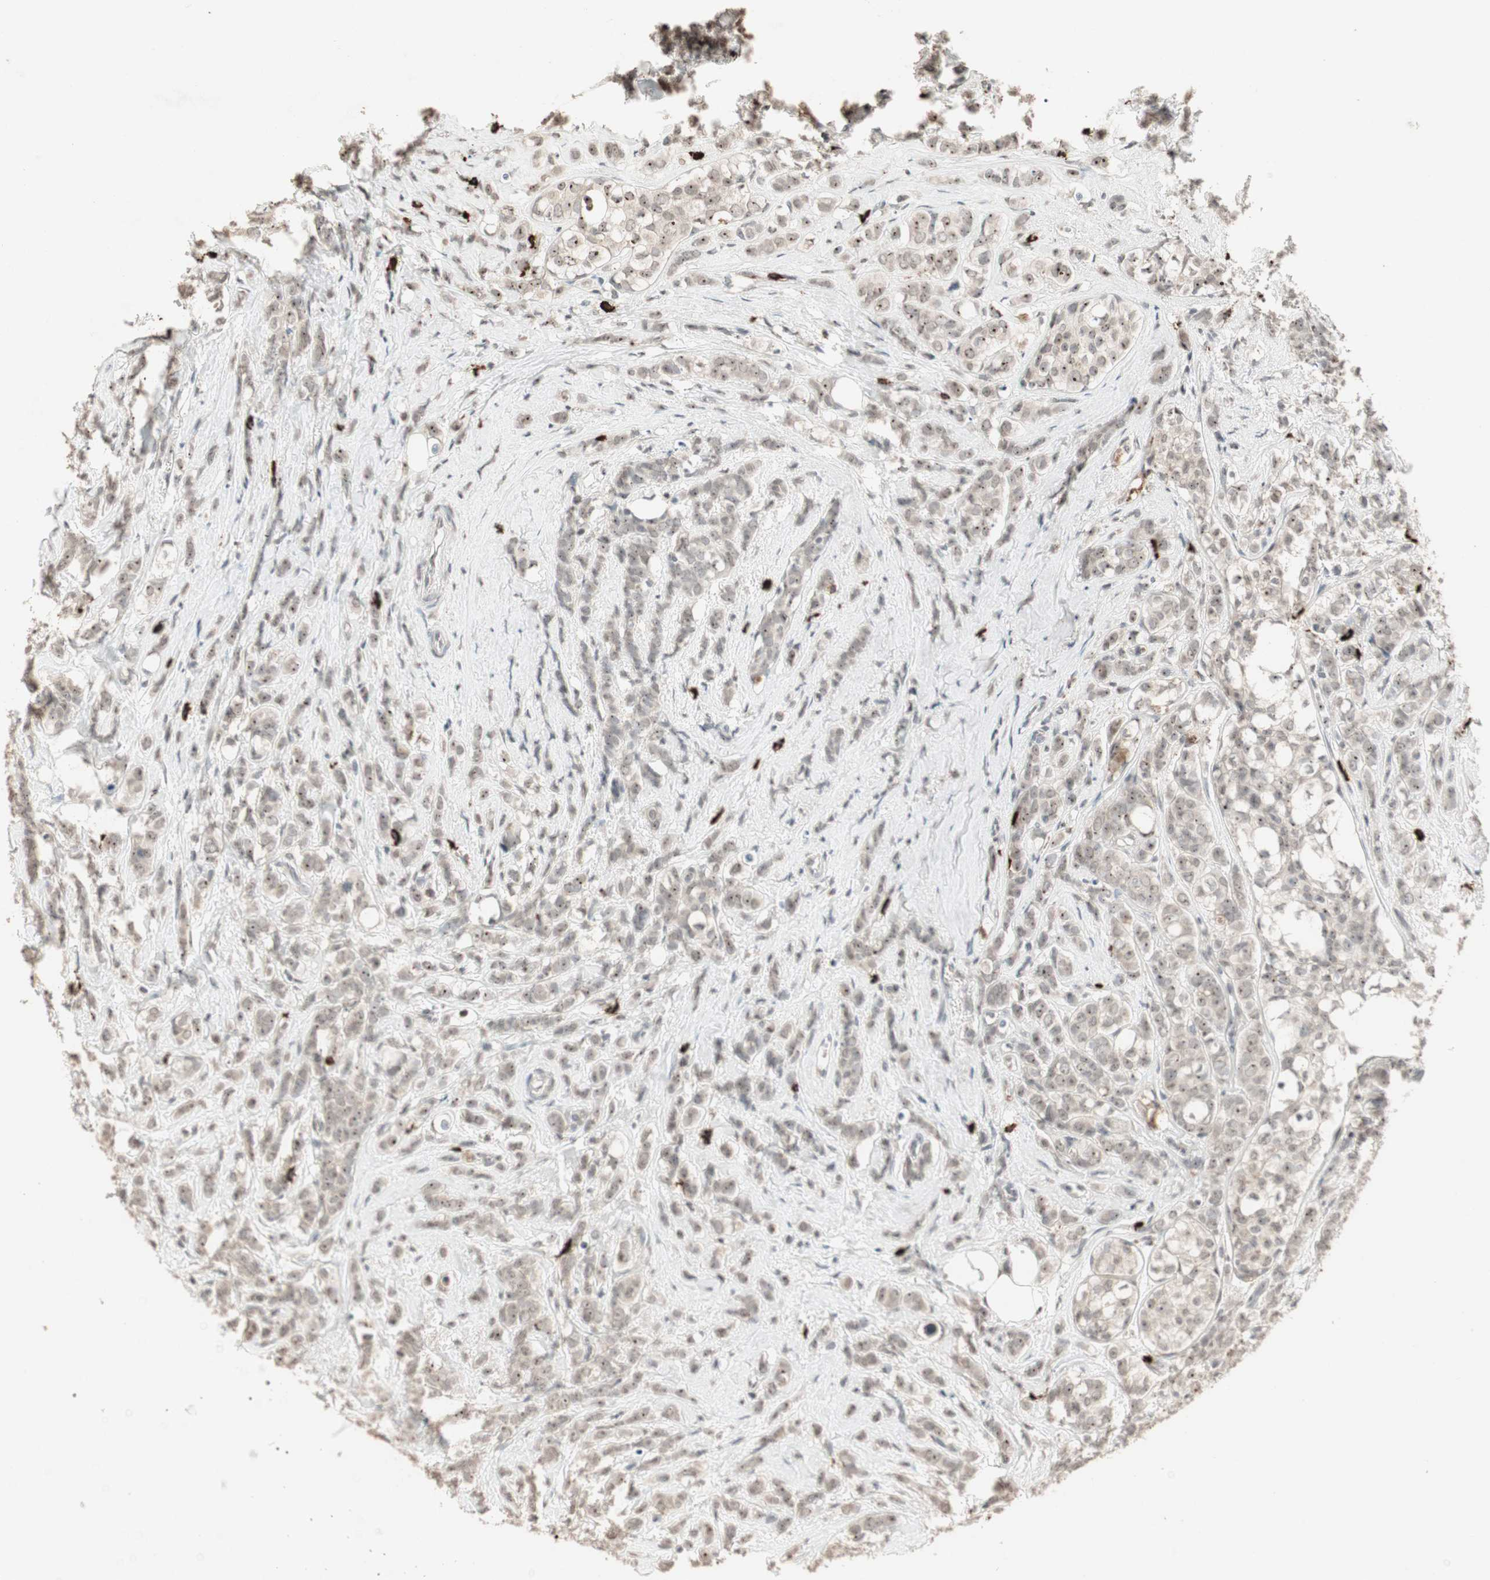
{"staining": {"intensity": "moderate", "quantity": "<25%", "location": "nuclear"}, "tissue": "breast cancer", "cell_type": "Tumor cells", "image_type": "cancer", "snomed": [{"axis": "morphology", "description": "Lobular carcinoma"}, {"axis": "topography", "description": "Breast"}], "caption": "Approximately <25% of tumor cells in breast cancer exhibit moderate nuclear protein expression as visualized by brown immunohistochemical staining.", "gene": "ETV4", "patient": {"sex": "female", "age": 60}}